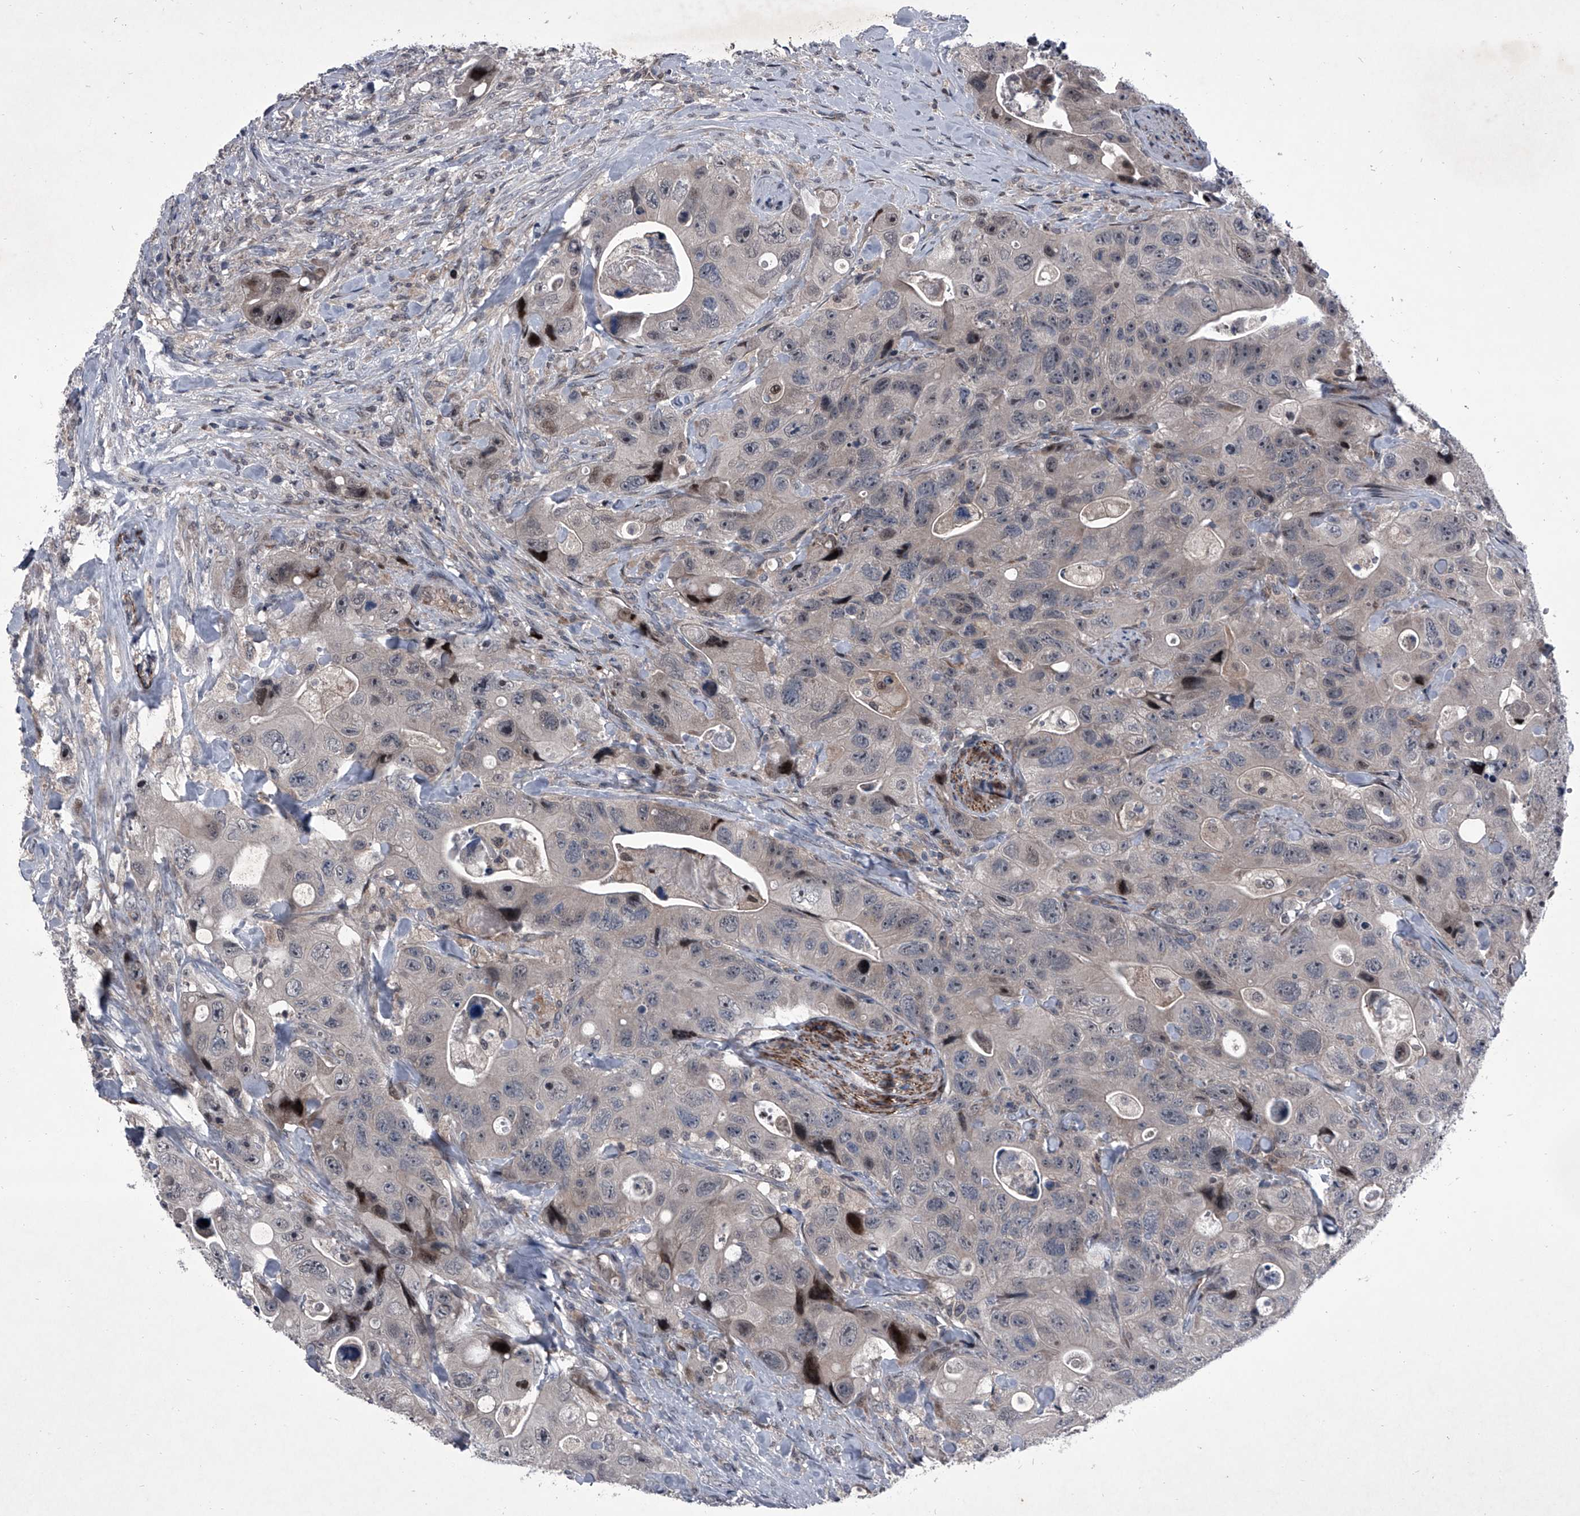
{"staining": {"intensity": "negative", "quantity": "none", "location": "none"}, "tissue": "colorectal cancer", "cell_type": "Tumor cells", "image_type": "cancer", "snomed": [{"axis": "morphology", "description": "Adenocarcinoma, NOS"}, {"axis": "topography", "description": "Colon"}], "caption": "The immunohistochemistry (IHC) histopathology image has no significant expression in tumor cells of colorectal cancer tissue. (DAB immunohistochemistry, high magnification).", "gene": "ELK4", "patient": {"sex": "female", "age": 46}}